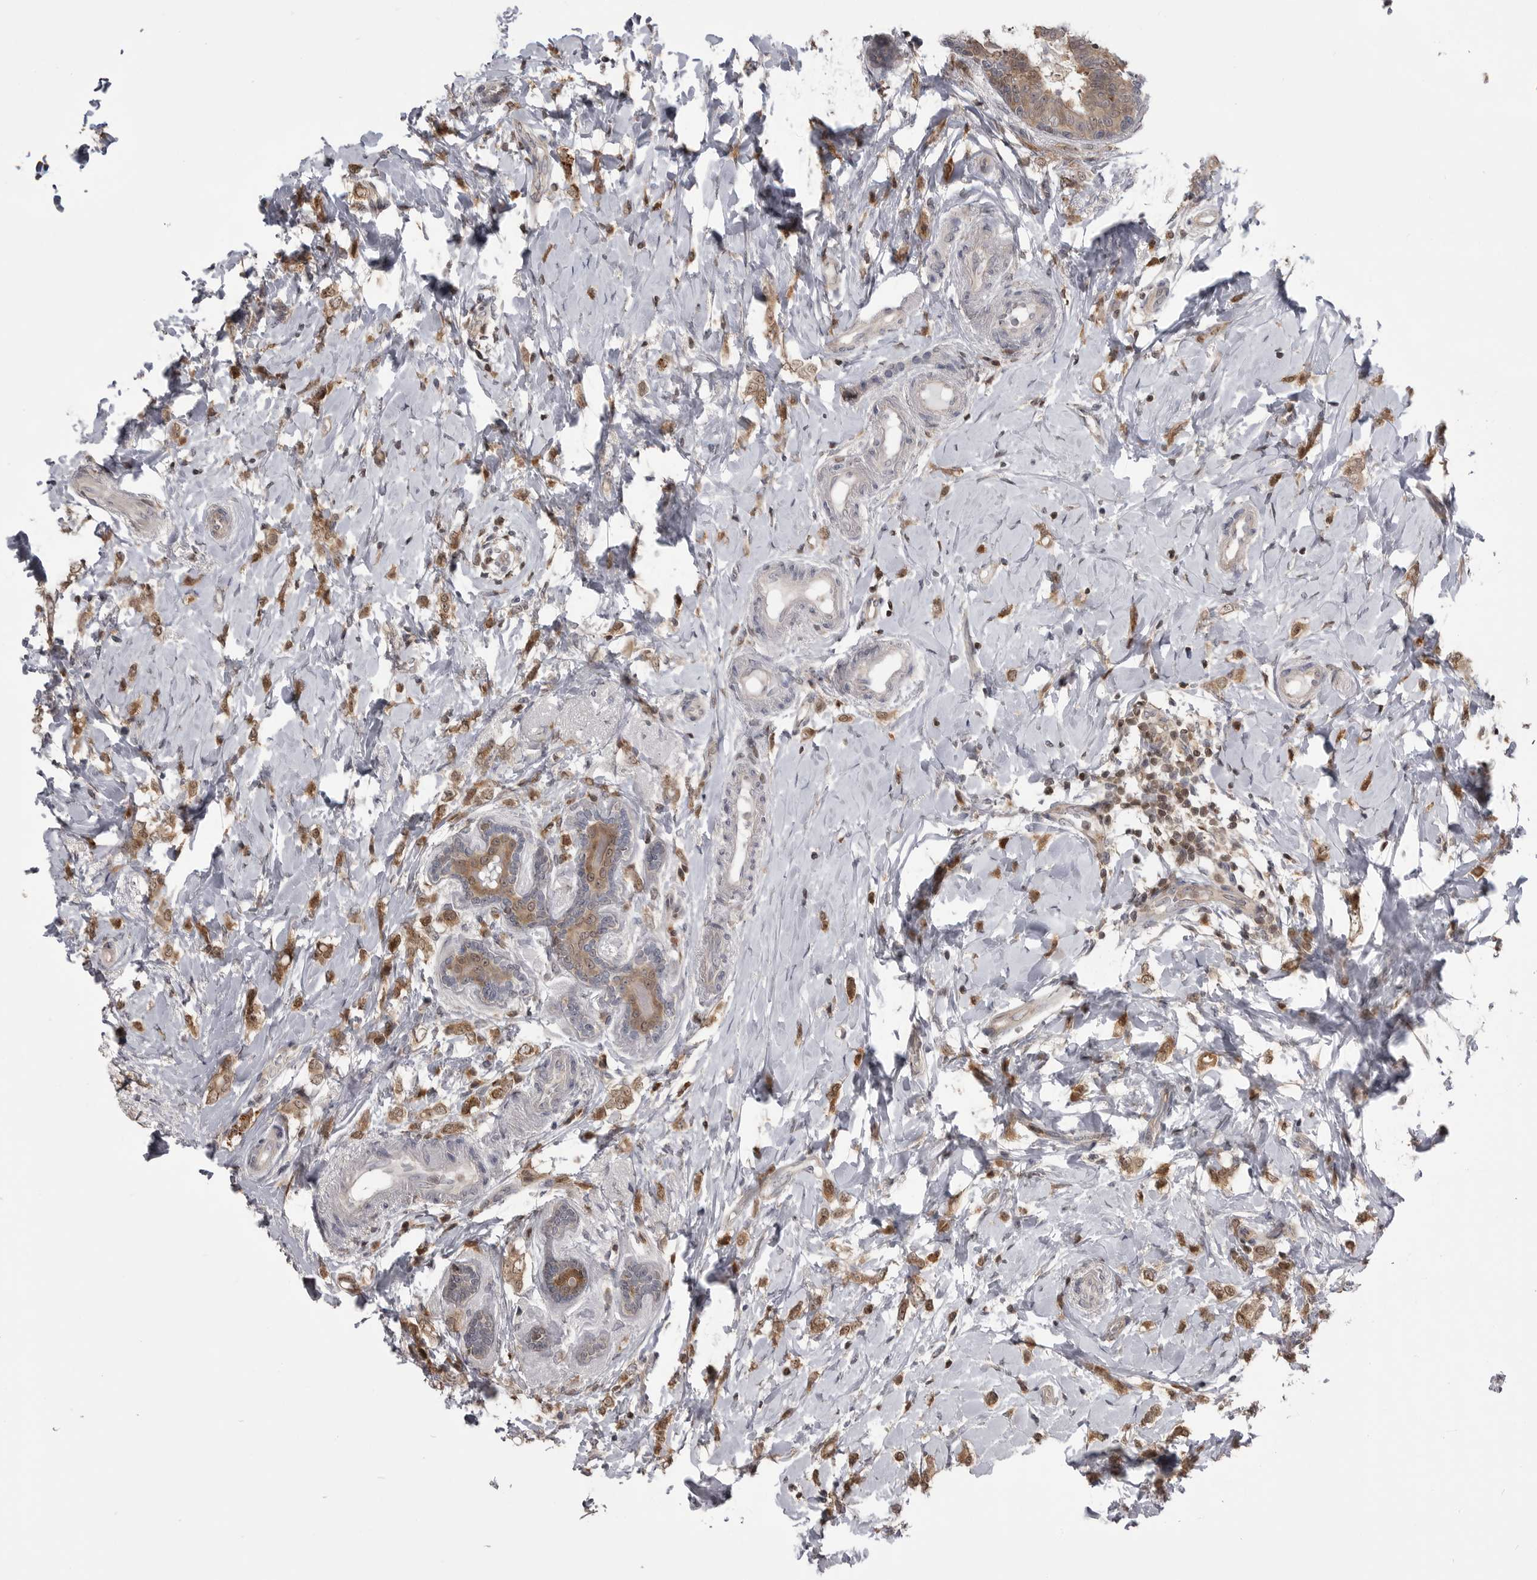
{"staining": {"intensity": "moderate", "quantity": ">75%", "location": "cytoplasmic/membranous,nuclear"}, "tissue": "breast cancer", "cell_type": "Tumor cells", "image_type": "cancer", "snomed": [{"axis": "morphology", "description": "Normal tissue, NOS"}, {"axis": "morphology", "description": "Lobular carcinoma"}, {"axis": "topography", "description": "Breast"}], "caption": "Human breast cancer (lobular carcinoma) stained for a protein (brown) shows moderate cytoplasmic/membranous and nuclear positive expression in about >75% of tumor cells.", "gene": "MAPK13", "patient": {"sex": "female", "age": 47}}